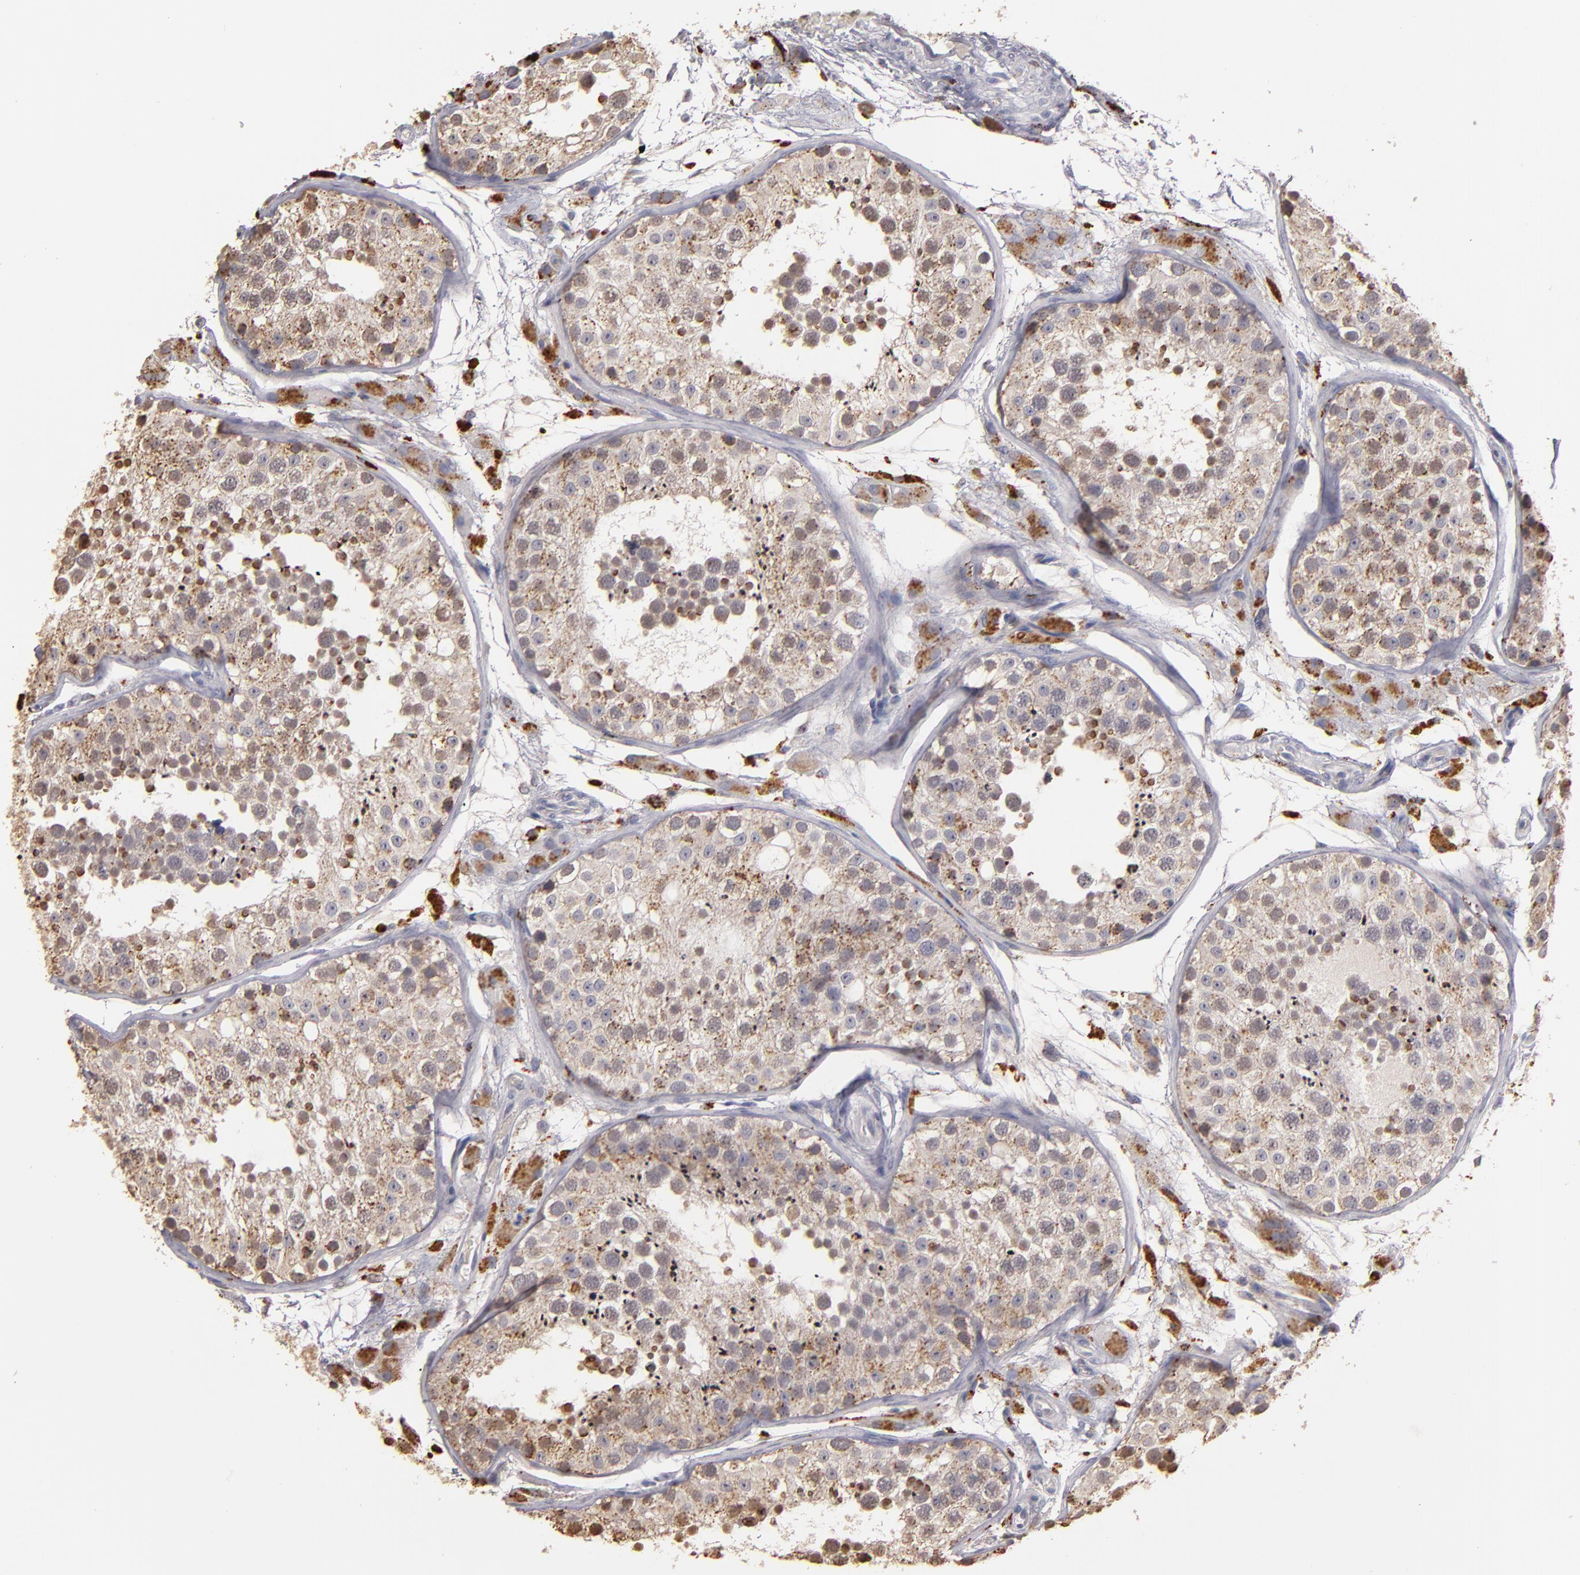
{"staining": {"intensity": "moderate", "quantity": ">75%", "location": "cytoplasmic/membranous"}, "tissue": "testis", "cell_type": "Cells in seminiferous ducts", "image_type": "normal", "snomed": [{"axis": "morphology", "description": "Normal tissue, NOS"}, {"axis": "topography", "description": "Testis"}], "caption": "A brown stain shows moderate cytoplasmic/membranous staining of a protein in cells in seminiferous ducts of unremarkable human testis.", "gene": "TRAF1", "patient": {"sex": "male", "age": 26}}